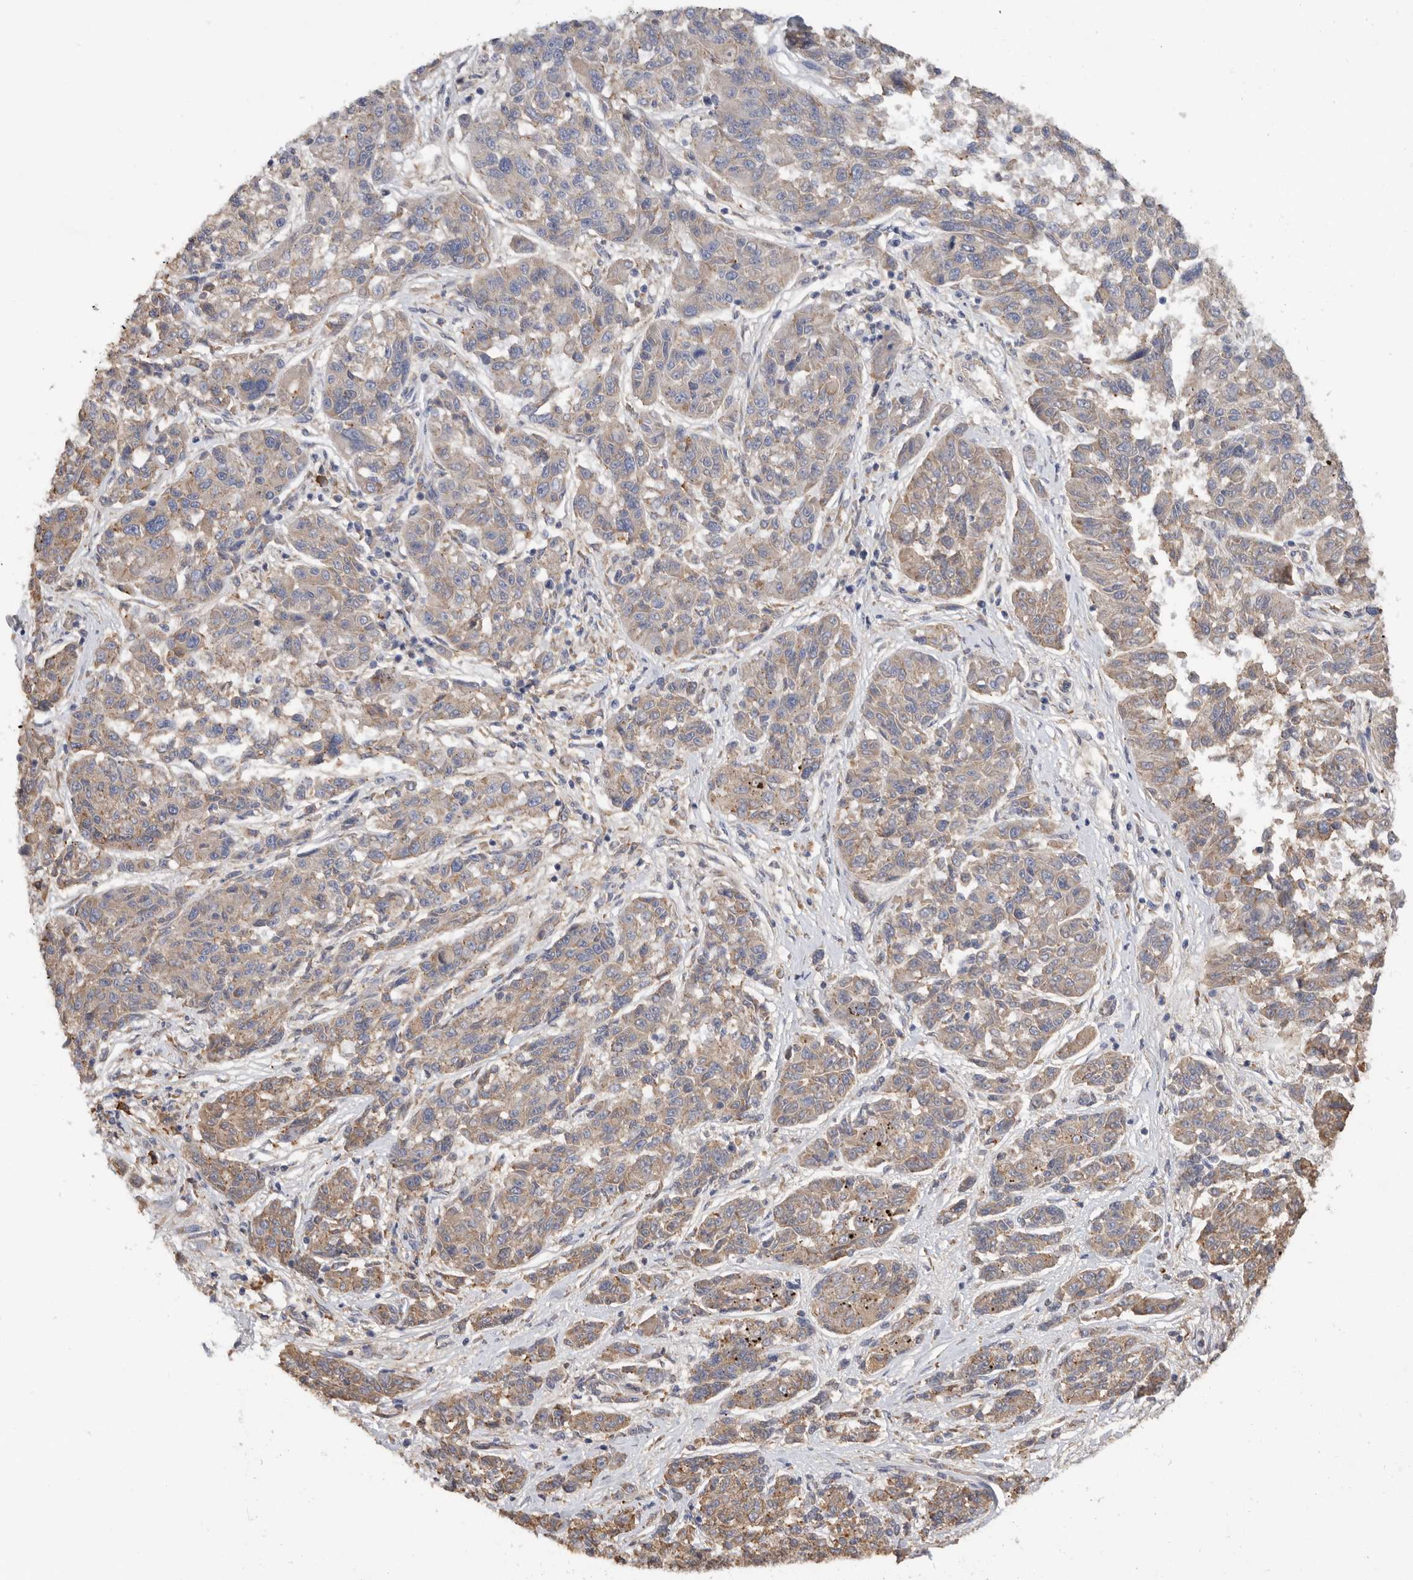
{"staining": {"intensity": "weak", "quantity": "25%-75%", "location": "cytoplasmic/membranous"}, "tissue": "melanoma", "cell_type": "Tumor cells", "image_type": "cancer", "snomed": [{"axis": "morphology", "description": "Malignant melanoma, NOS"}, {"axis": "topography", "description": "Skin"}], "caption": "DAB (3,3'-diaminobenzidine) immunohistochemical staining of human malignant melanoma shows weak cytoplasmic/membranous protein positivity in approximately 25%-75% of tumor cells.", "gene": "CDC42BPB", "patient": {"sex": "male", "age": 53}}